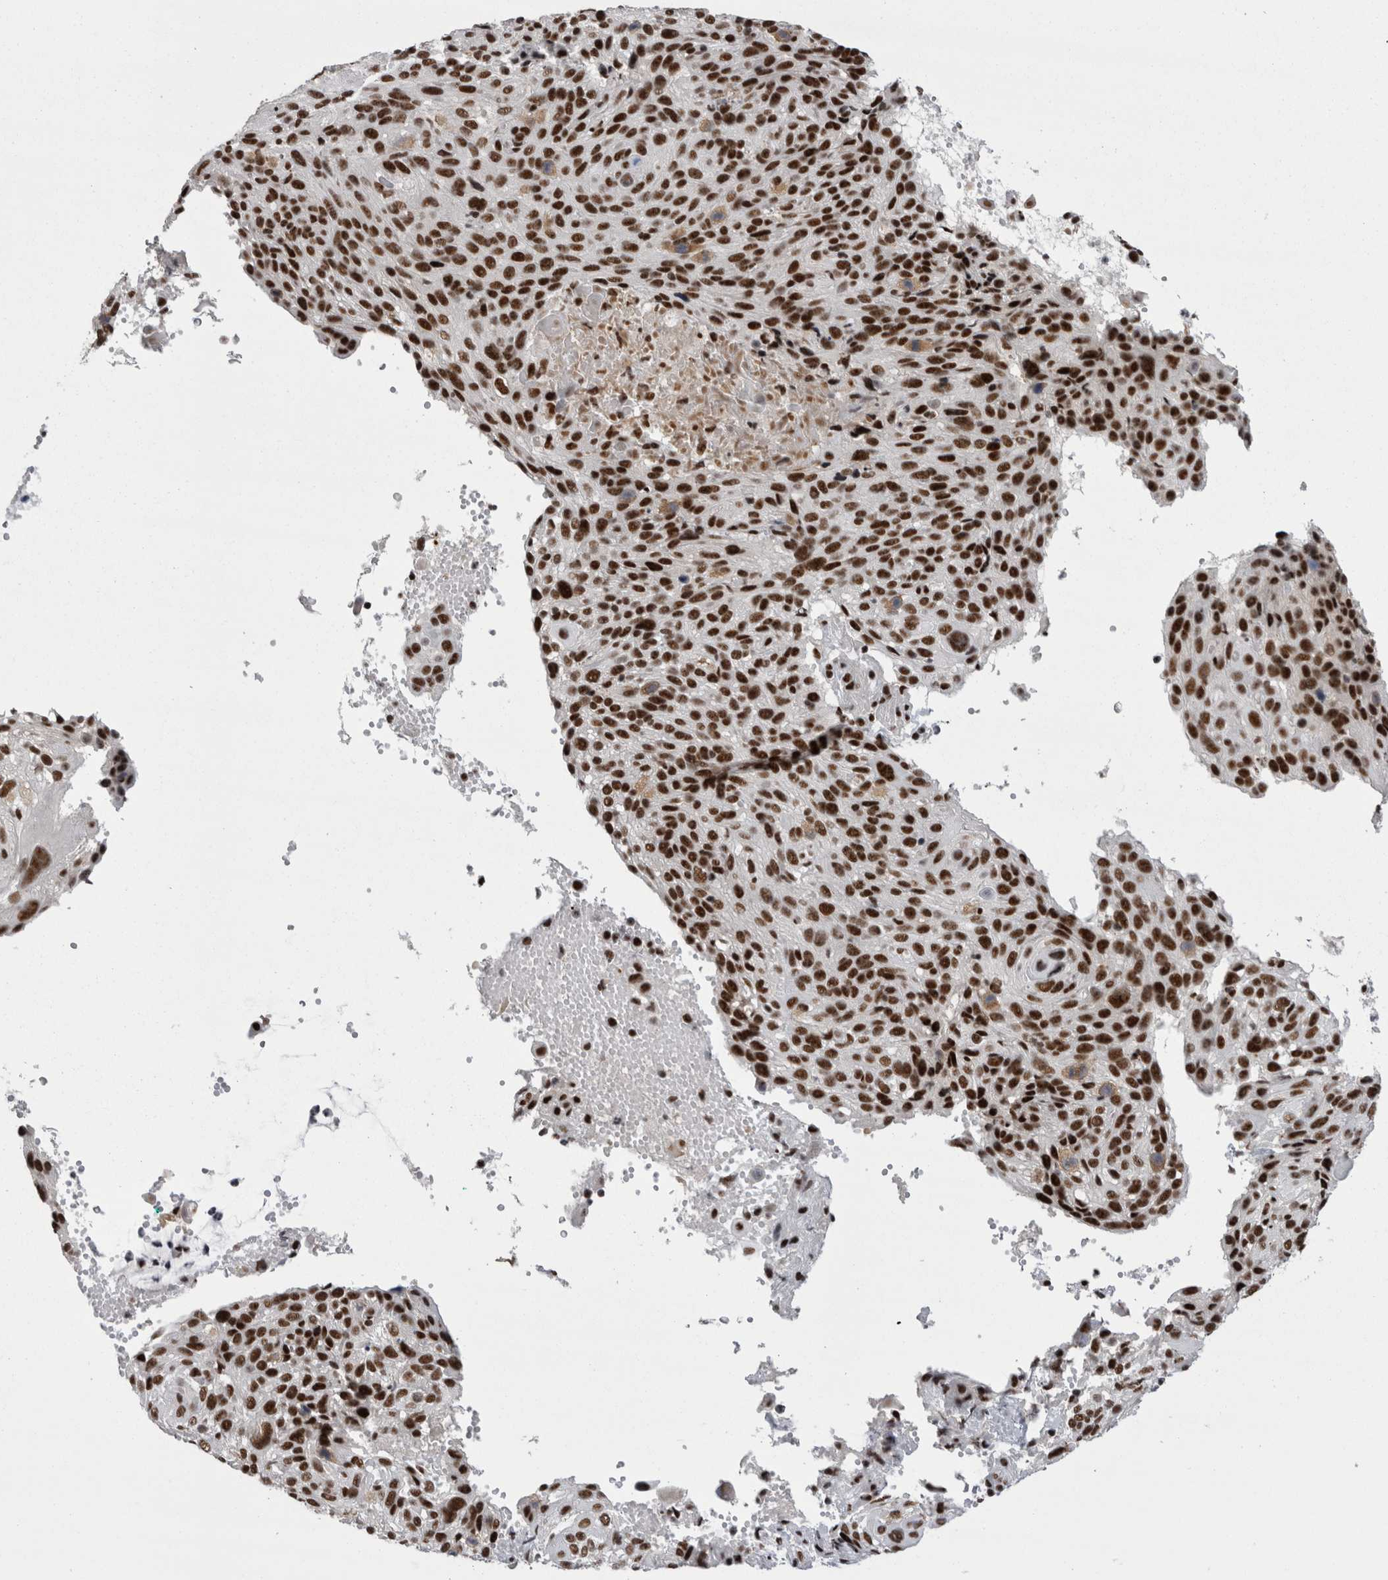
{"staining": {"intensity": "strong", "quantity": ">75%", "location": "nuclear"}, "tissue": "cervical cancer", "cell_type": "Tumor cells", "image_type": "cancer", "snomed": [{"axis": "morphology", "description": "Squamous cell carcinoma, NOS"}, {"axis": "topography", "description": "Cervix"}], "caption": "The immunohistochemical stain labels strong nuclear positivity in tumor cells of cervical squamous cell carcinoma tissue. (DAB IHC, brown staining for protein, blue staining for nuclei).", "gene": "SNRNP40", "patient": {"sex": "female", "age": 74}}